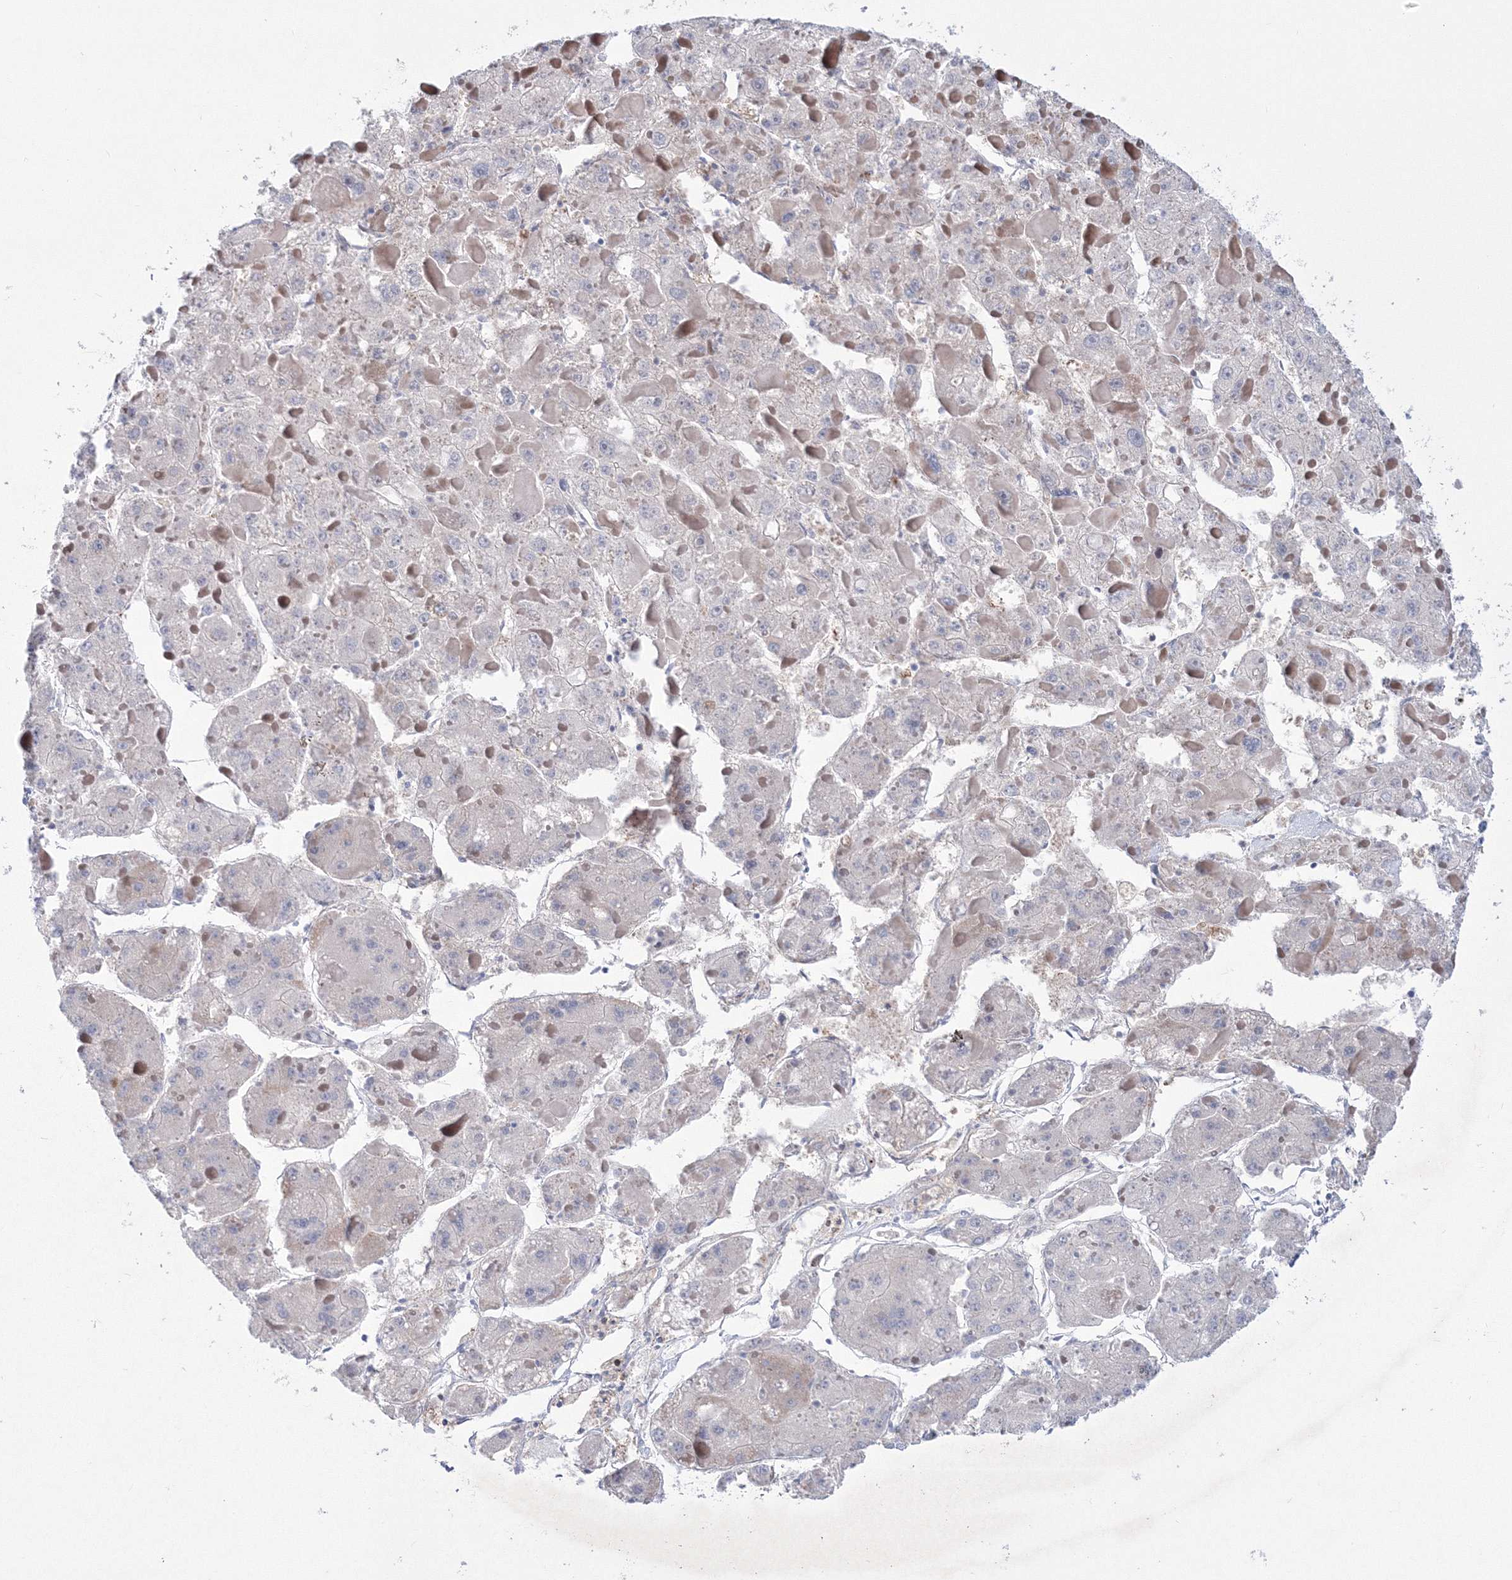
{"staining": {"intensity": "negative", "quantity": "none", "location": "none"}, "tissue": "liver cancer", "cell_type": "Tumor cells", "image_type": "cancer", "snomed": [{"axis": "morphology", "description": "Carcinoma, Hepatocellular, NOS"}, {"axis": "topography", "description": "Liver"}], "caption": "The image demonstrates no staining of tumor cells in hepatocellular carcinoma (liver).", "gene": "RNPEPL1", "patient": {"sex": "female", "age": 73}}